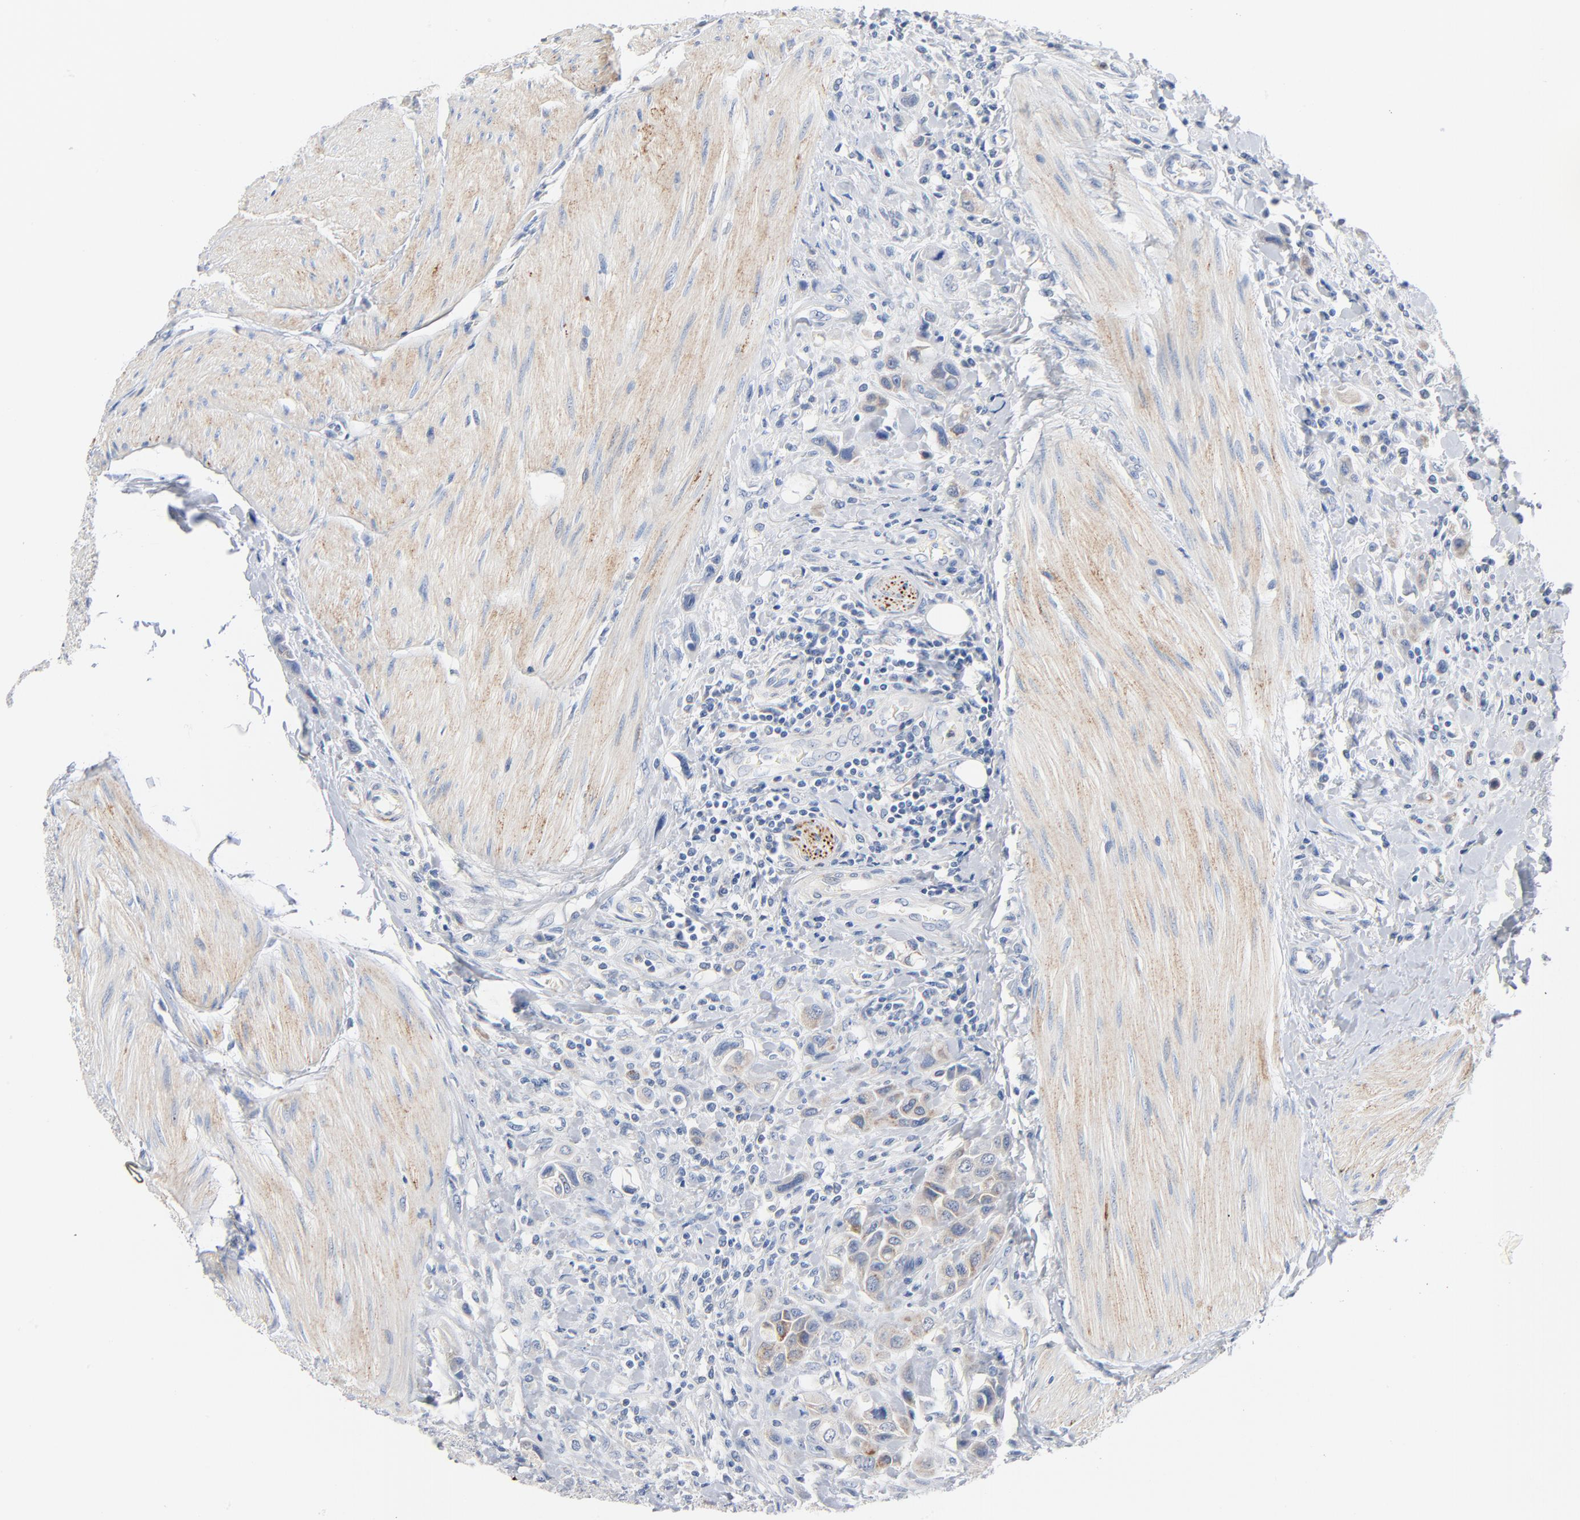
{"staining": {"intensity": "negative", "quantity": "none", "location": "none"}, "tissue": "urothelial cancer", "cell_type": "Tumor cells", "image_type": "cancer", "snomed": [{"axis": "morphology", "description": "Urothelial carcinoma, High grade"}, {"axis": "topography", "description": "Urinary bladder"}], "caption": "The photomicrograph displays no staining of tumor cells in urothelial cancer.", "gene": "IFT43", "patient": {"sex": "male", "age": 50}}